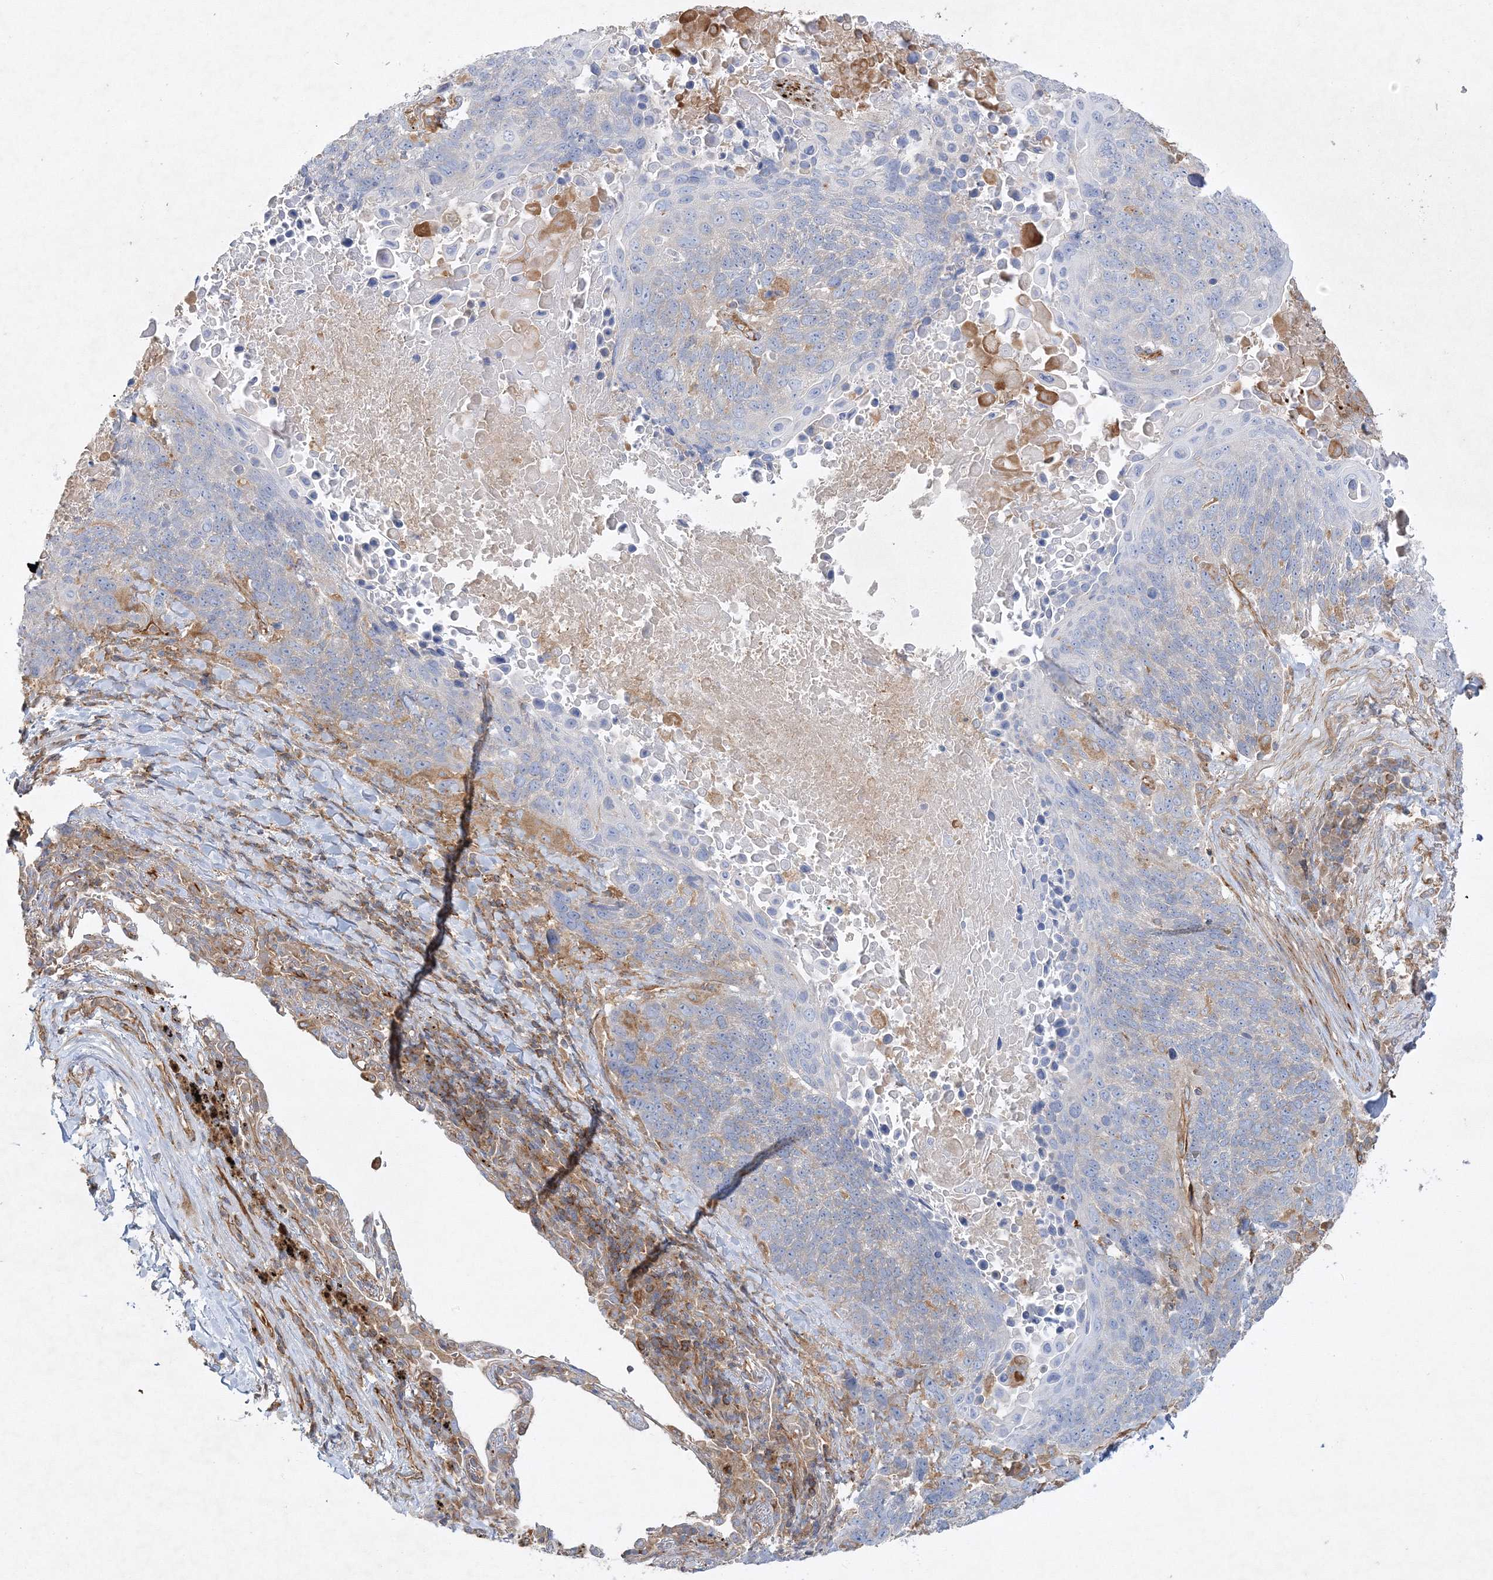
{"staining": {"intensity": "weak", "quantity": "<25%", "location": "cytoplasmic/membranous"}, "tissue": "lung cancer", "cell_type": "Tumor cells", "image_type": "cancer", "snomed": [{"axis": "morphology", "description": "Squamous cell carcinoma, NOS"}, {"axis": "topography", "description": "Lung"}], "caption": "Tumor cells are negative for protein expression in human squamous cell carcinoma (lung).", "gene": "WDR37", "patient": {"sex": "male", "age": 66}}